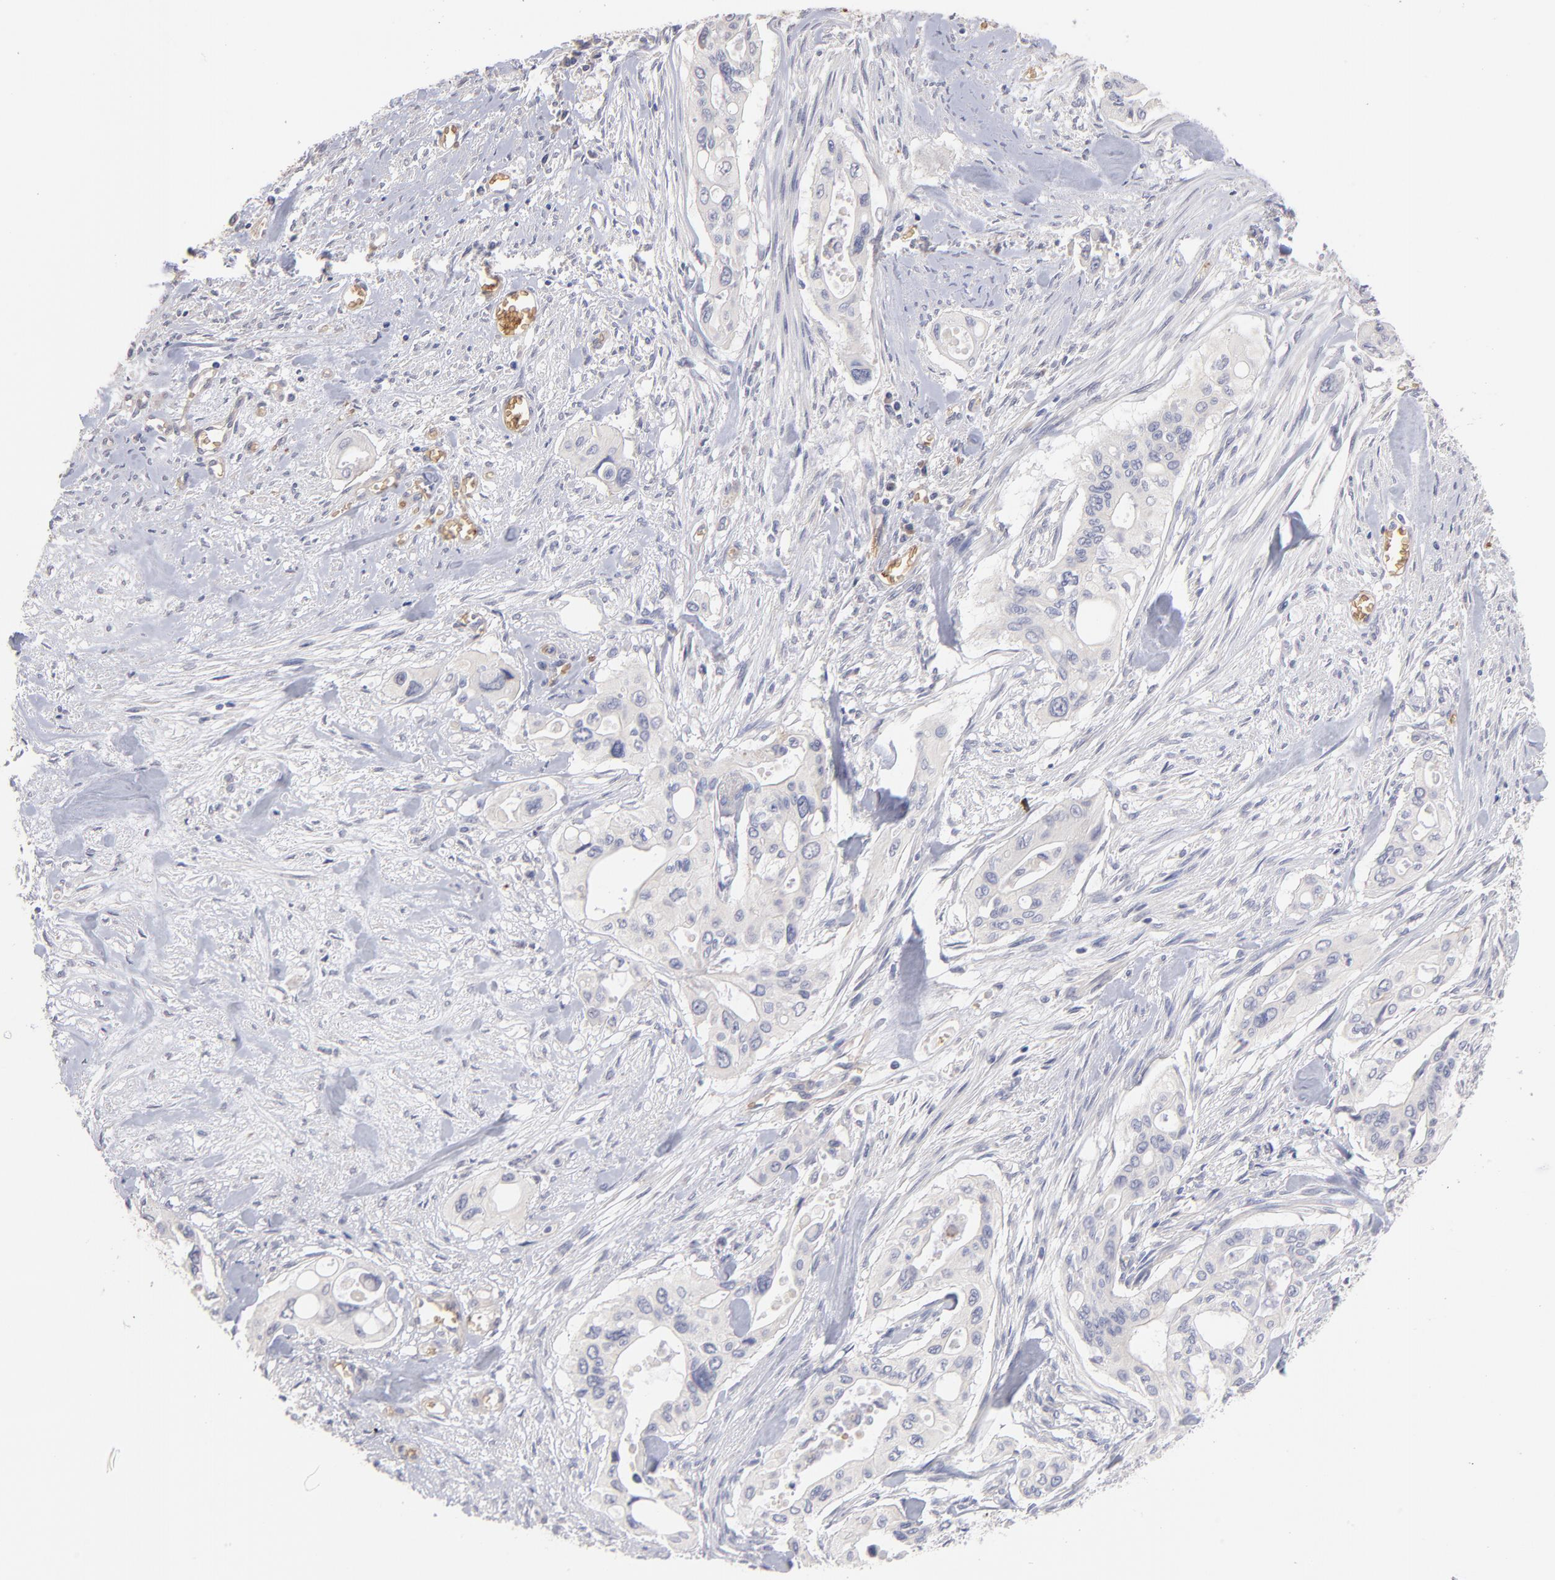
{"staining": {"intensity": "negative", "quantity": "none", "location": "none"}, "tissue": "pancreatic cancer", "cell_type": "Tumor cells", "image_type": "cancer", "snomed": [{"axis": "morphology", "description": "Adenocarcinoma, NOS"}, {"axis": "topography", "description": "Pancreas"}], "caption": "A micrograph of human pancreatic adenocarcinoma is negative for staining in tumor cells. The staining was performed using DAB (3,3'-diaminobenzidine) to visualize the protein expression in brown, while the nuclei were stained in blue with hematoxylin (Magnification: 20x).", "gene": "F13B", "patient": {"sex": "male", "age": 77}}